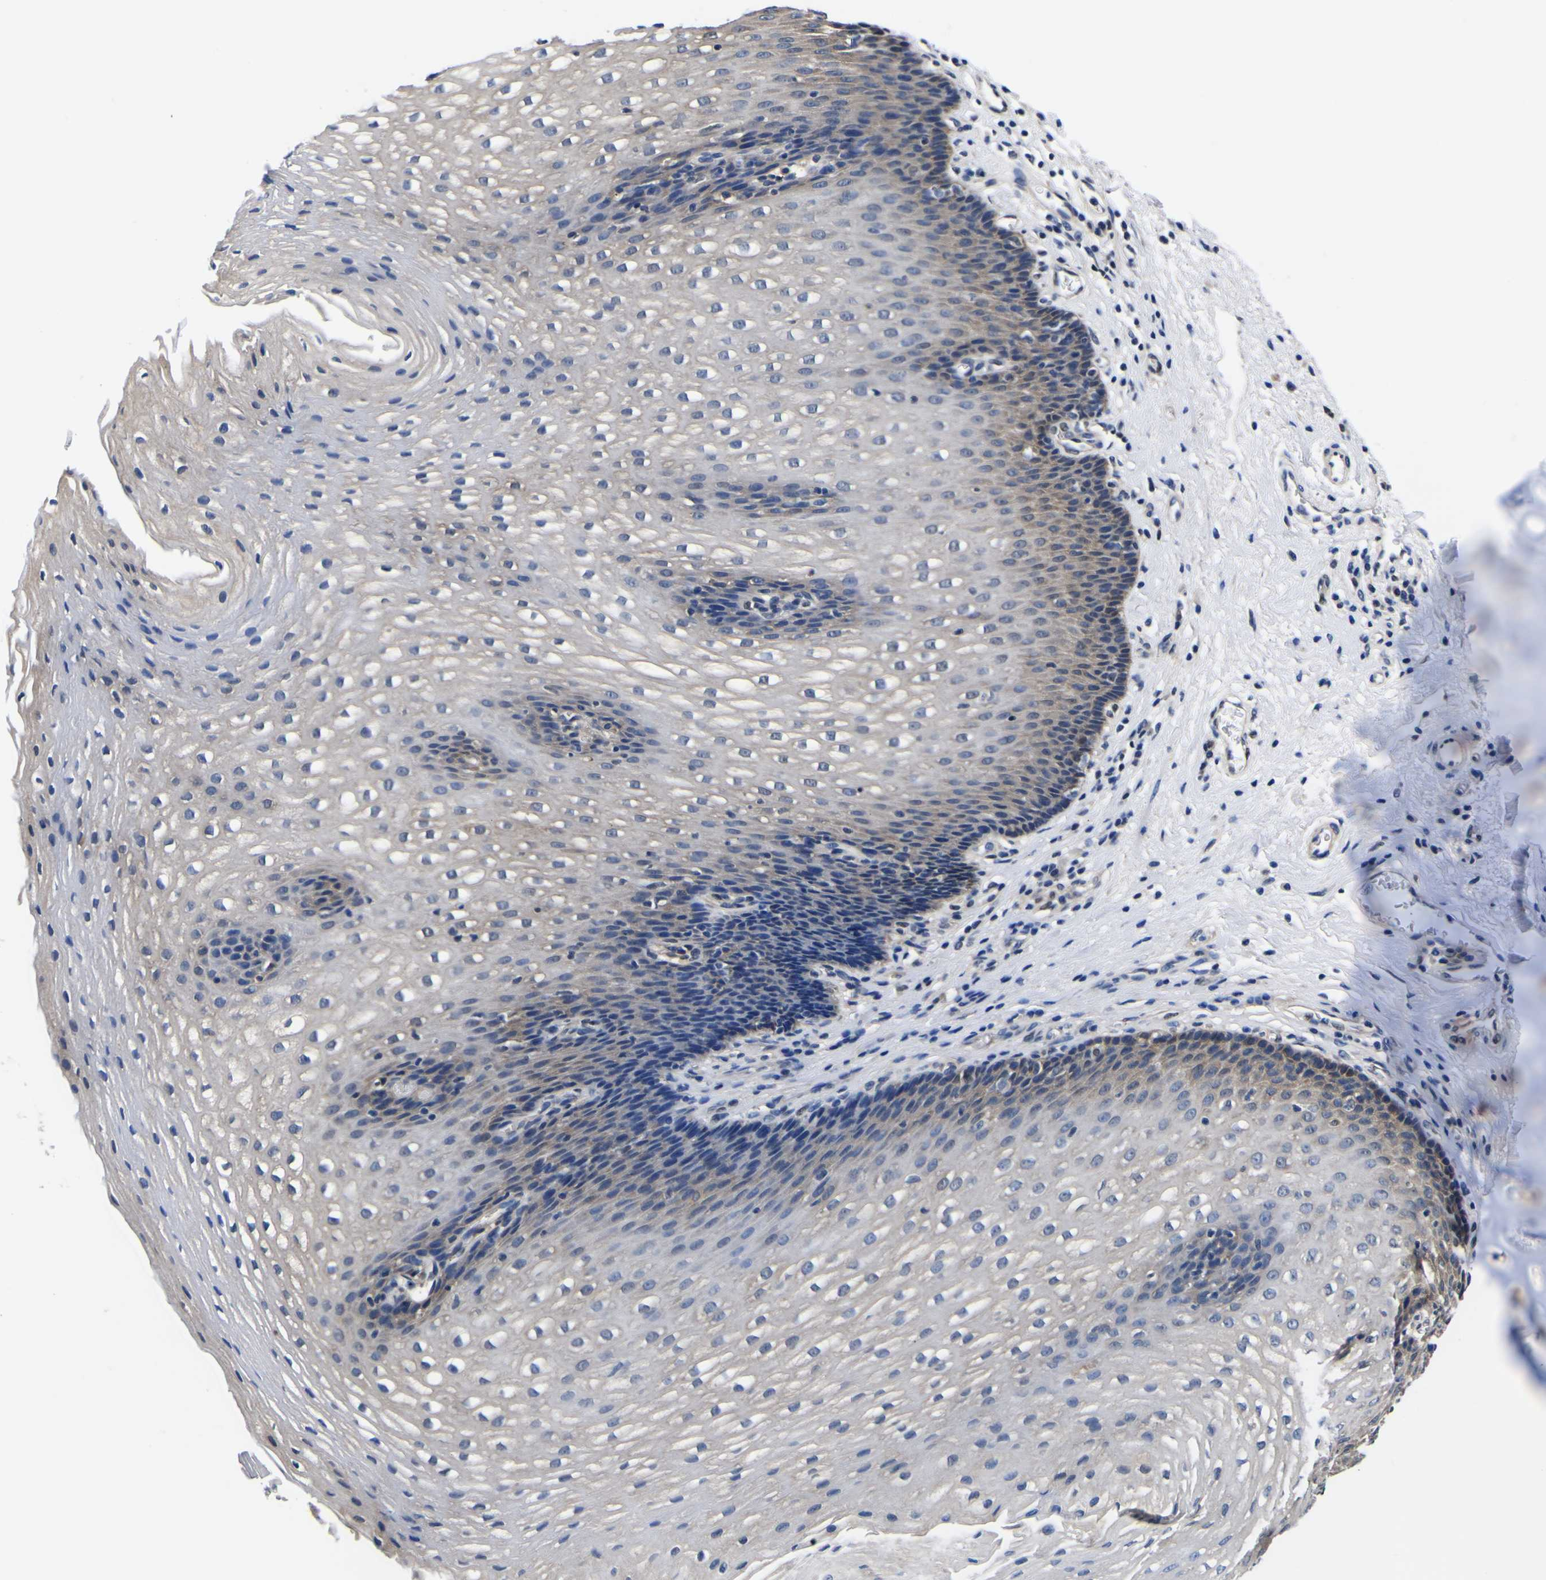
{"staining": {"intensity": "weak", "quantity": "25%-75%", "location": "cytoplasmic/membranous"}, "tissue": "esophagus", "cell_type": "Squamous epithelial cells", "image_type": "normal", "snomed": [{"axis": "morphology", "description": "Normal tissue, NOS"}, {"axis": "topography", "description": "Esophagus"}], "caption": "Immunohistochemical staining of unremarkable esophagus reveals weak cytoplasmic/membranous protein staining in approximately 25%-75% of squamous epithelial cells.", "gene": "FAM110B", "patient": {"sex": "male", "age": 48}}